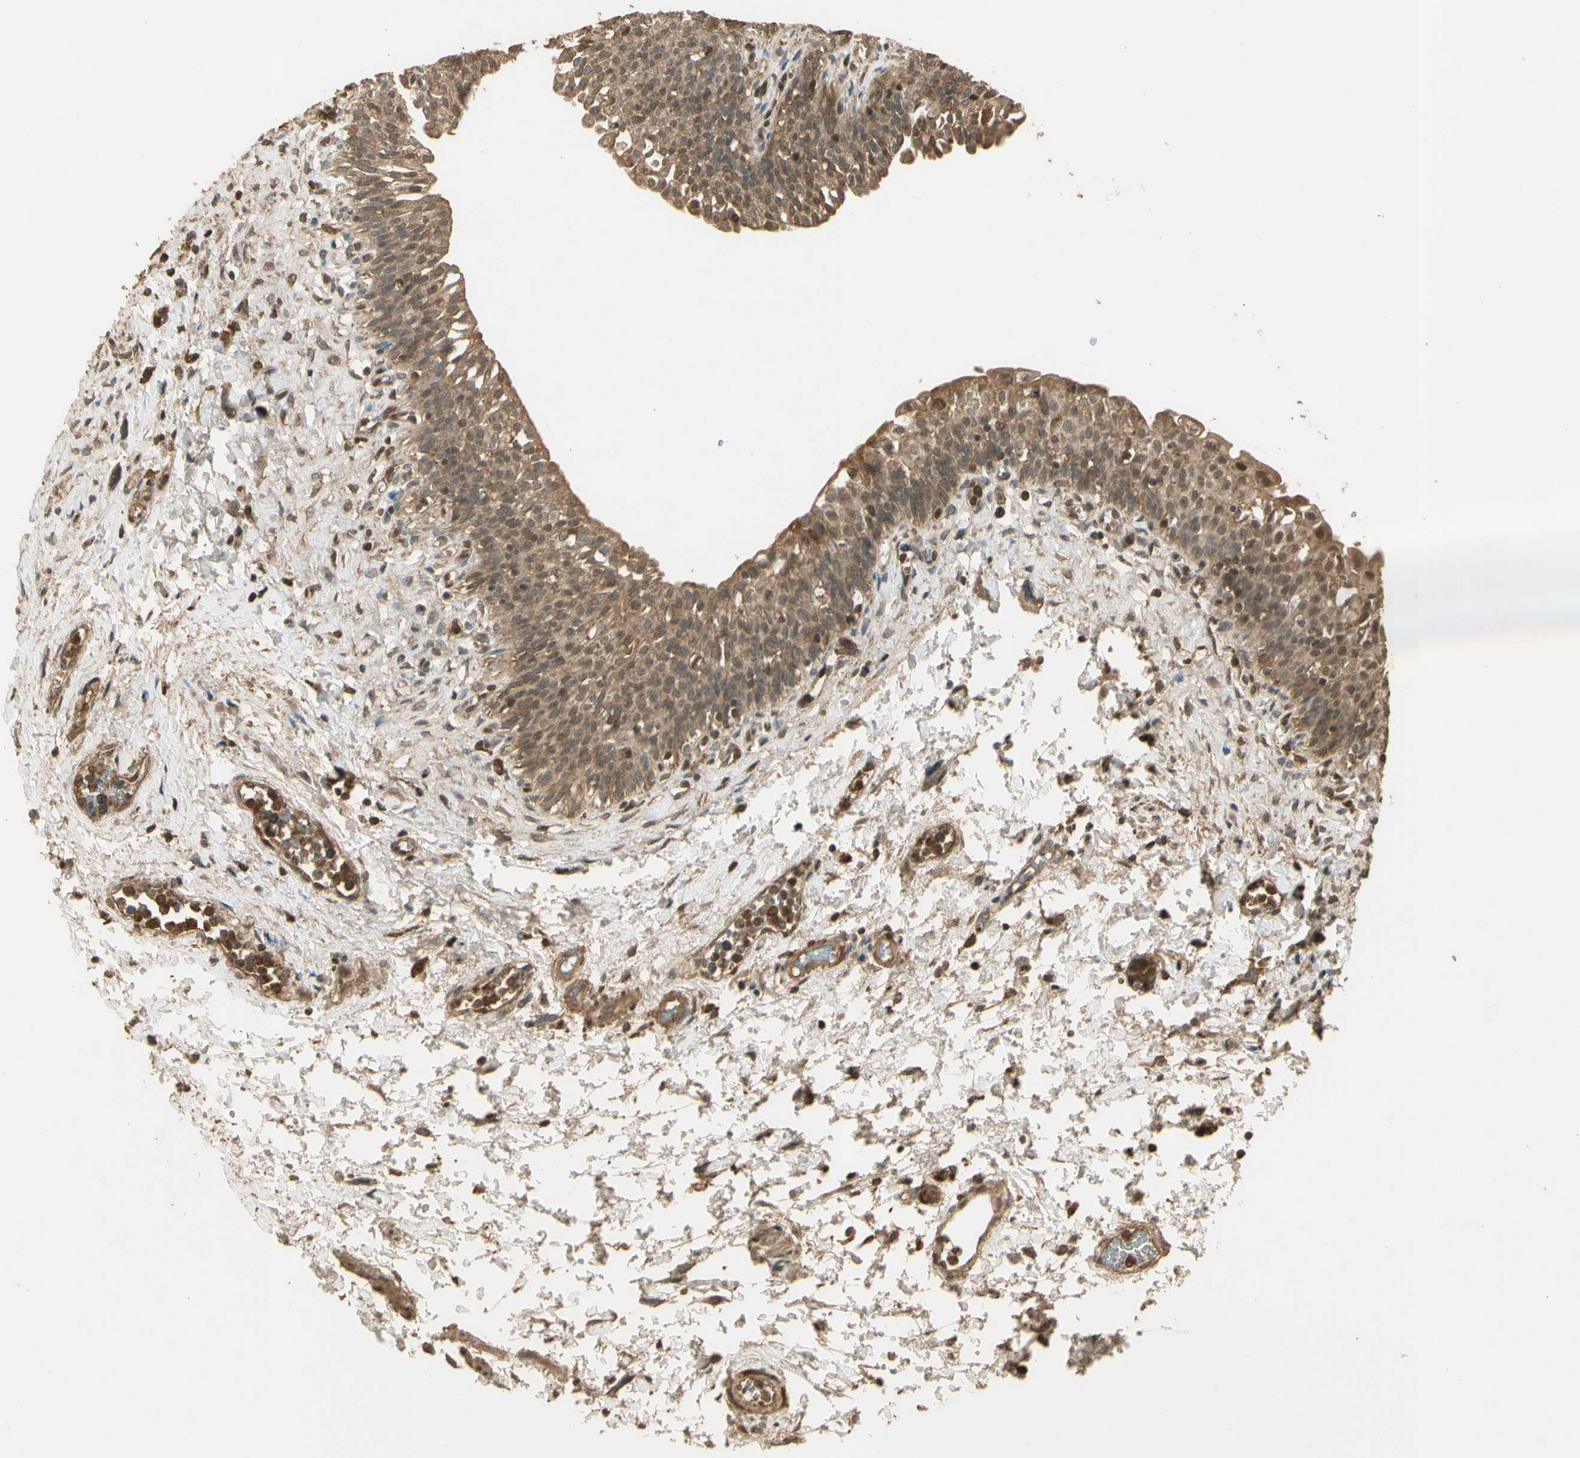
{"staining": {"intensity": "moderate", "quantity": ">75%", "location": "cytoplasmic/membranous,nuclear"}, "tissue": "urinary bladder", "cell_type": "Urothelial cells", "image_type": "normal", "snomed": [{"axis": "morphology", "description": "Normal tissue, NOS"}, {"axis": "topography", "description": "Urinary bladder"}], "caption": "IHC image of unremarkable human urinary bladder stained for a protein (brown), which exhibits medium levels of moderate cytoplasmic/membranous,nuclear expression in about >75% of urothelial cells.", "gene": "GMEB2", "patient": {"sex": "male", "age": 55}}